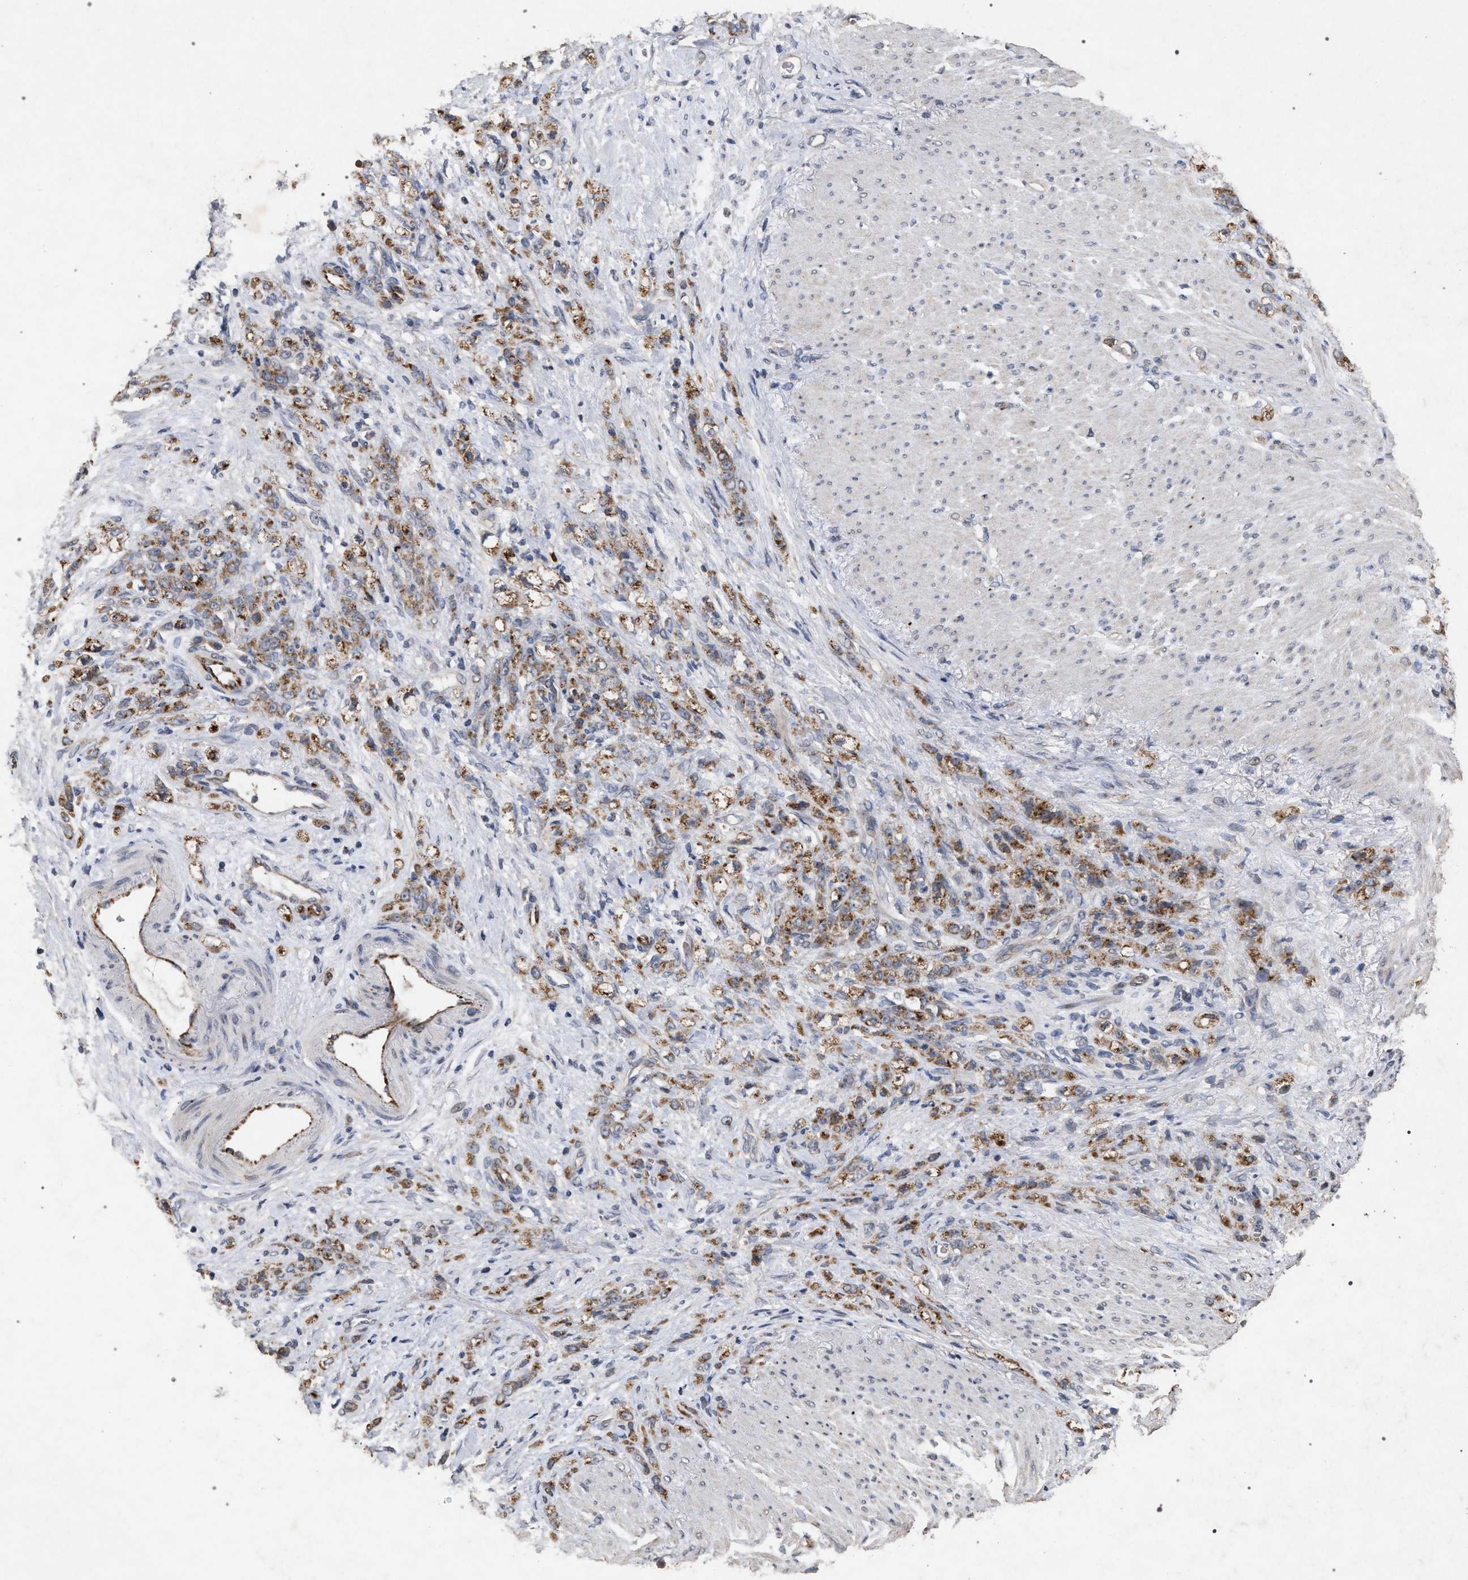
{"staining": {"intensity": "moderate", "quantity": ">75%", "location": "cytoplasmic/membranous"}, "tissue": "stomach cancer", "cell_type": "Tumor cells", "image_type": "cancer", "snomed": [{"axis": "morphology", "description": "Adenocarcinoma, NOS"}, {"axis": "topography", "description": "Stomach"}], "caption": "Brown immunohistochemical staining in stomach cancer (adenocarcinoma) exhibits moderate cytoplasmic/membranous positivity in about >75% of tumor cells. Using DAB (3,3'-diaminobenzidine) (brown) and hematoxylin (blue) stains, captured at high magnification using brightfield microscopy.", "gene": "PKD2L1", "patient": {"sex": "male", "age": 82}}